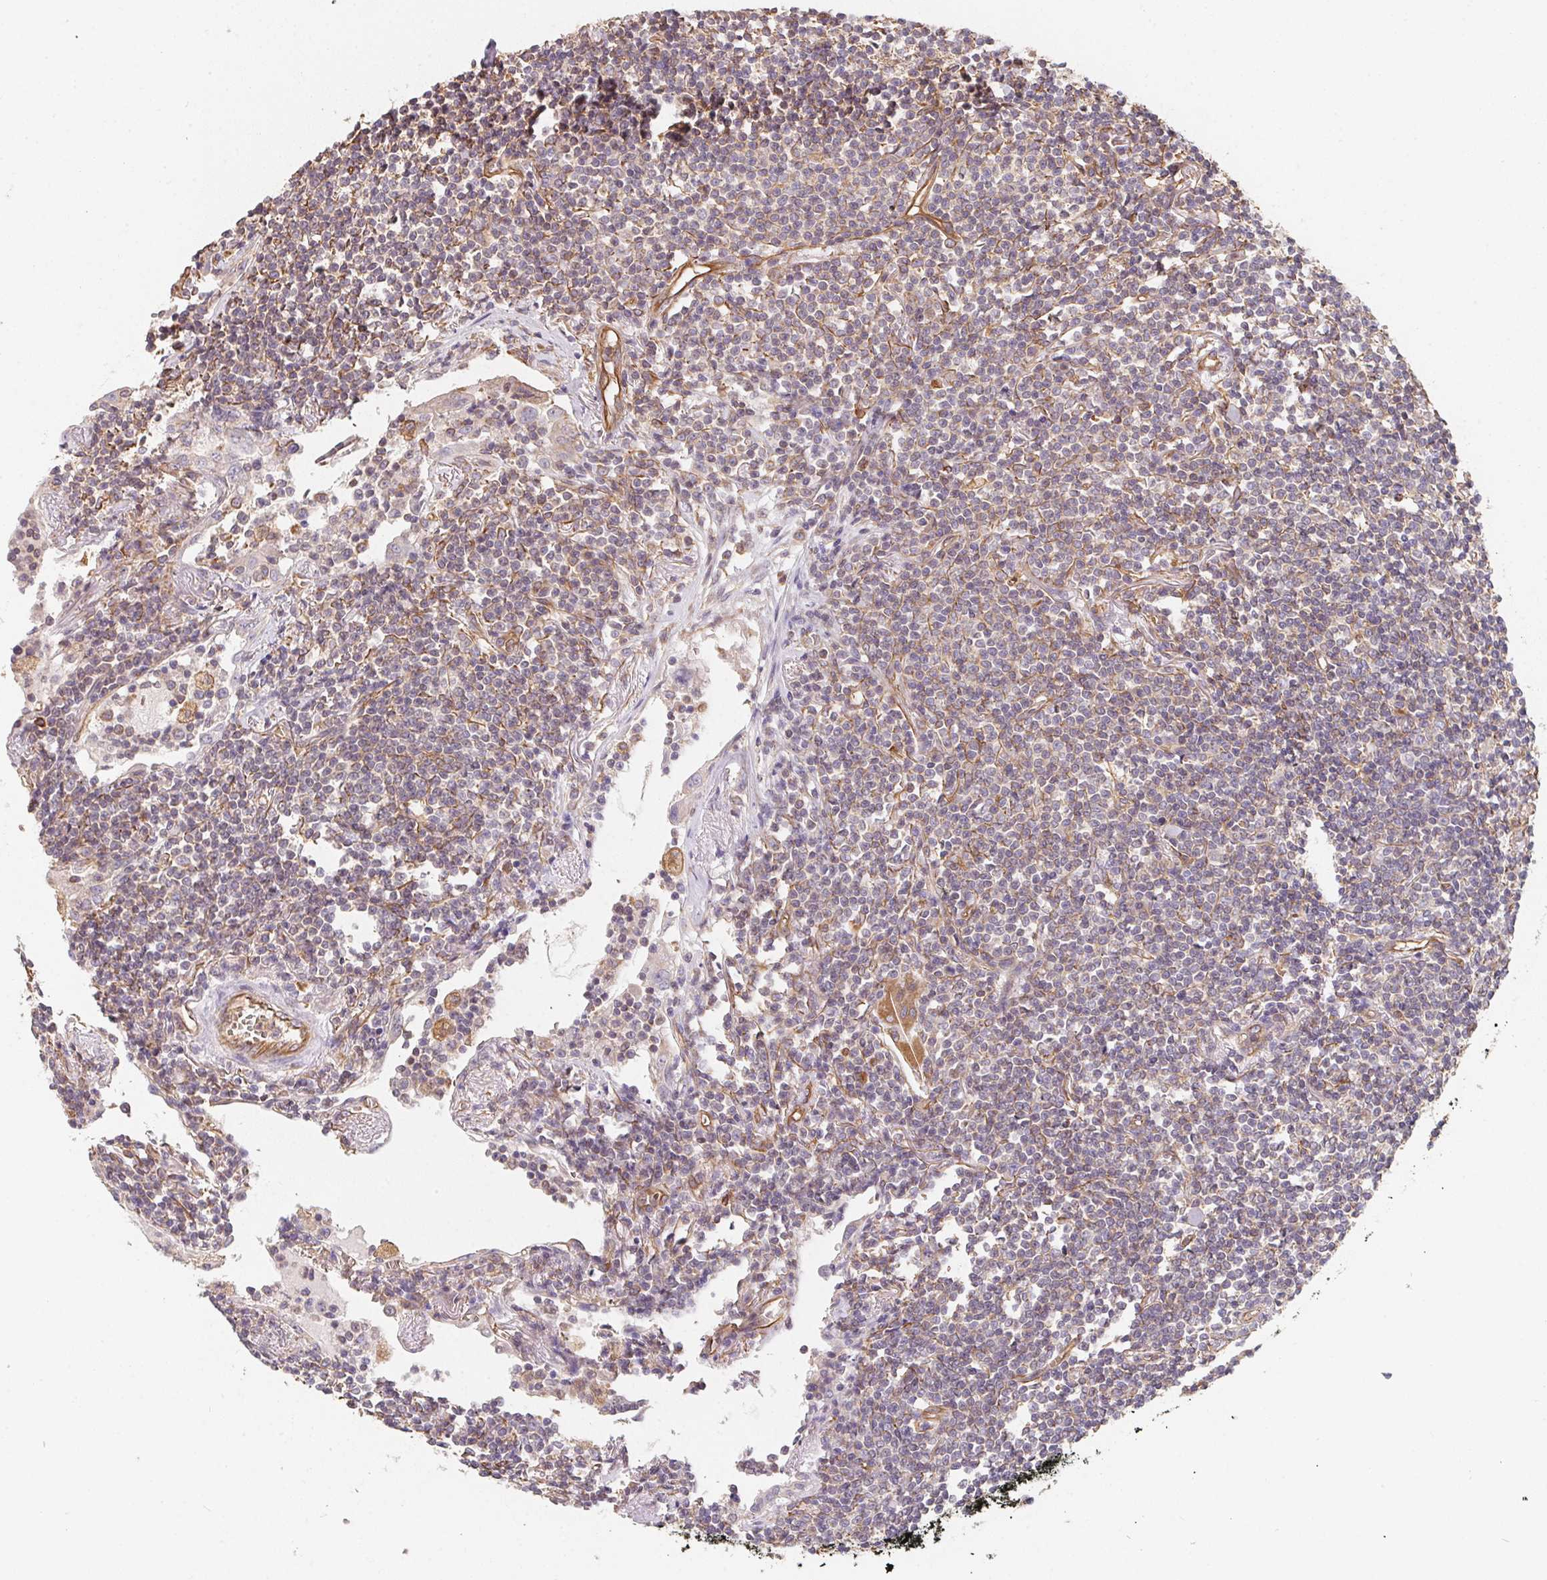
{"staining": {"intensity": "negative", "quantity": "none", "location": "none"}, "tissue": "lymphoma", "cell_type": "Tumor cells", "image_type": "cancer", "snomed": [{"axis": "morphology", "description": "Malignant lymphoma, non-Hodgkin's type, Low grade"}, {"axis": "topography", "description": "Lung"}], "caption": "IHC histopathology image of human lymphoma stained for a protein (brown), which displays no staining in tumor cells. (Stains: DAB immunohistochemistry (IHC) with hematoxylin counter stain, Microscopy: brightfield microscopy at high magnification).", "gene": "TBKBP1", "patient": {"sex": "female", "age": 71}}